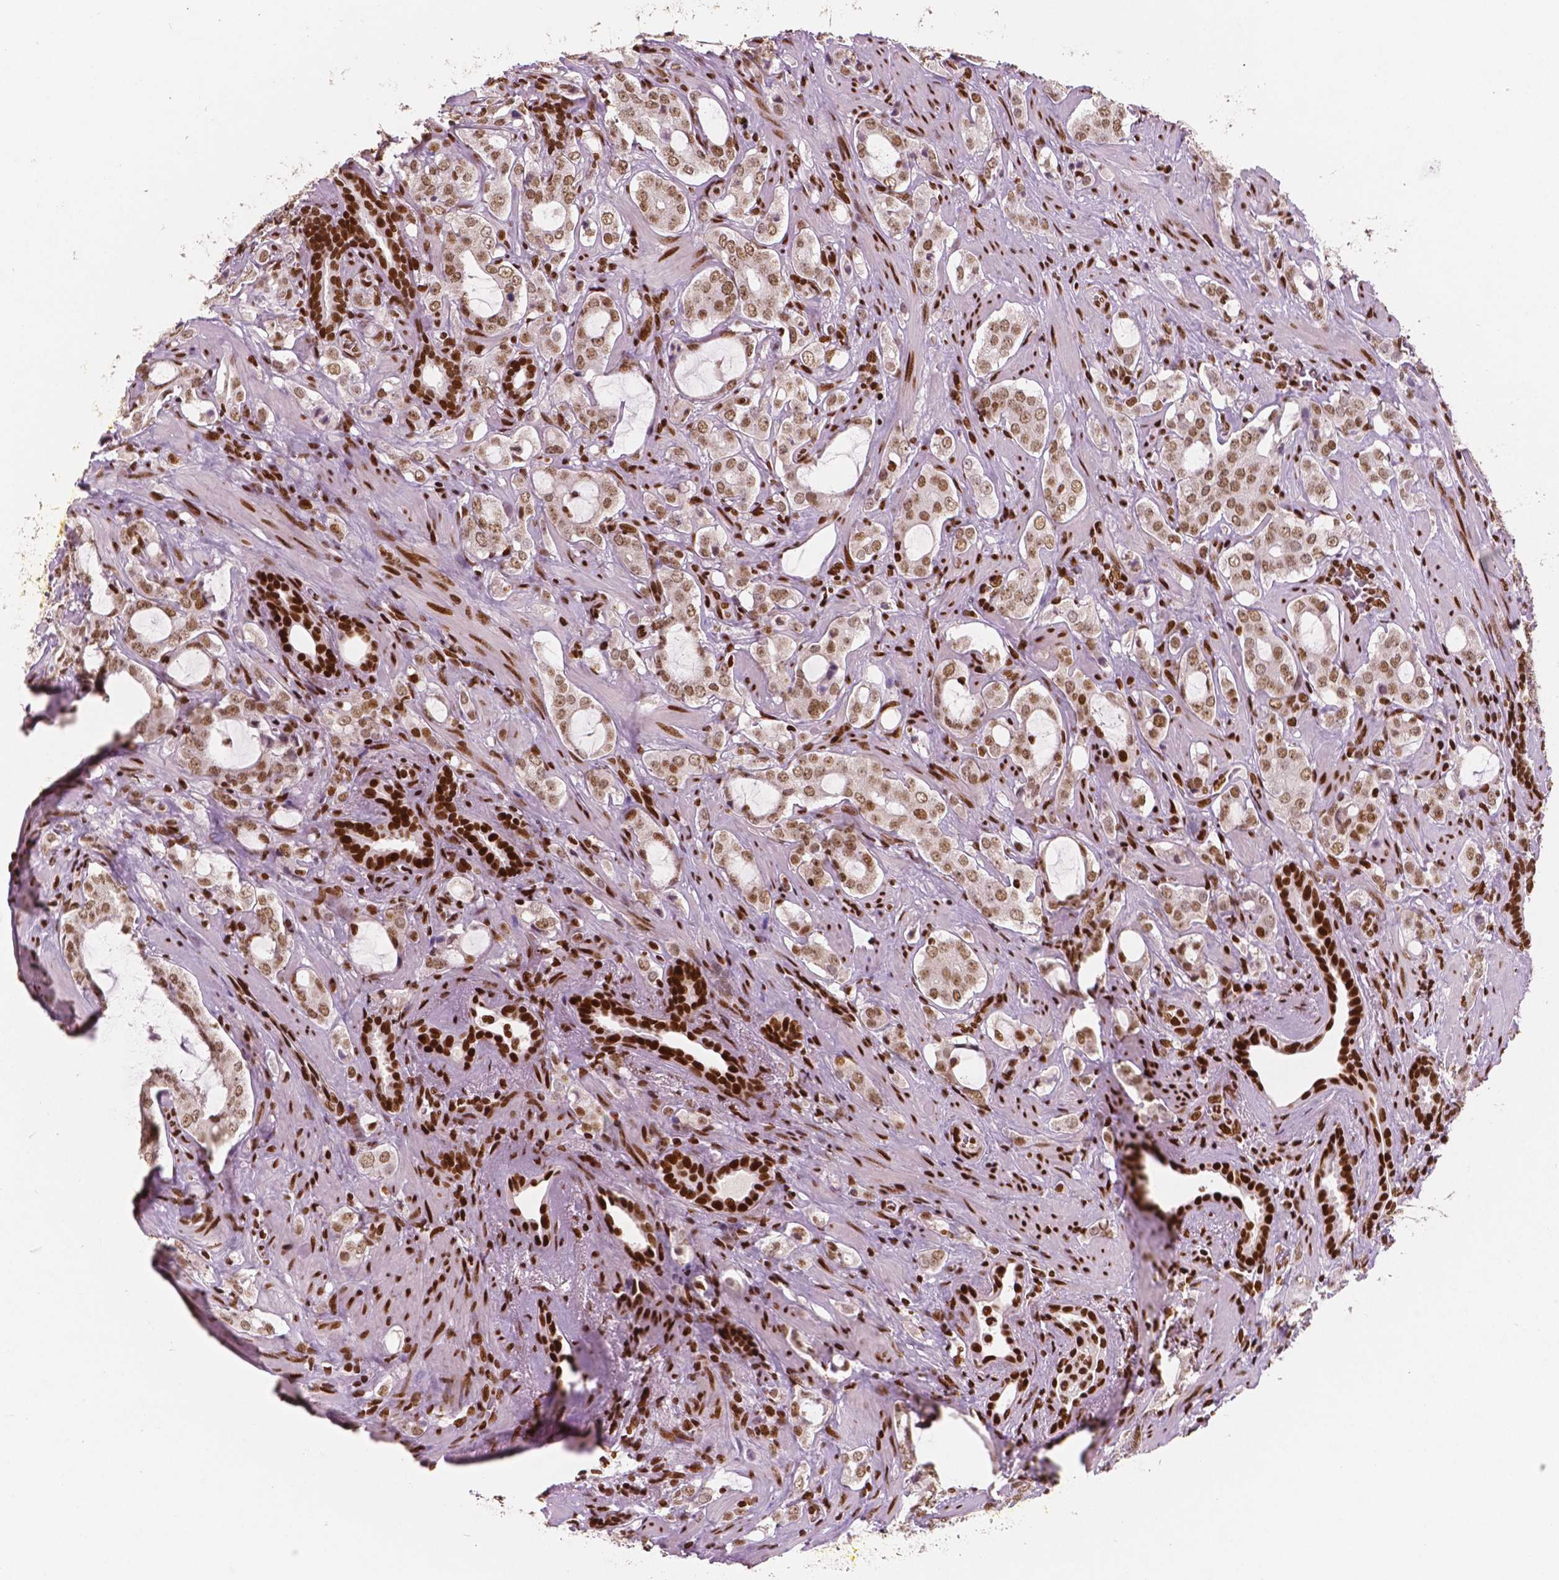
{"staining": {"intensity": "moderate", "quantity": ">75%", "location": "nuclear"}, "tissue": "prostate cancer", "cell_type": "Tumor cells", "image_type": "cancer", "snomed": [{"axis": "morphology", "description": "Adenocarcinoma, NOS"}, {"axis": "topography", "description": "Prostate"}], "caption": "This is a micrograph of IHC staining of prostate cancer (adenocarcinoma), which shows moderate positivity in the nuclear of tumor cells.", "gene": "BRD4", "patient": {"sex": "male", "age": 66}}